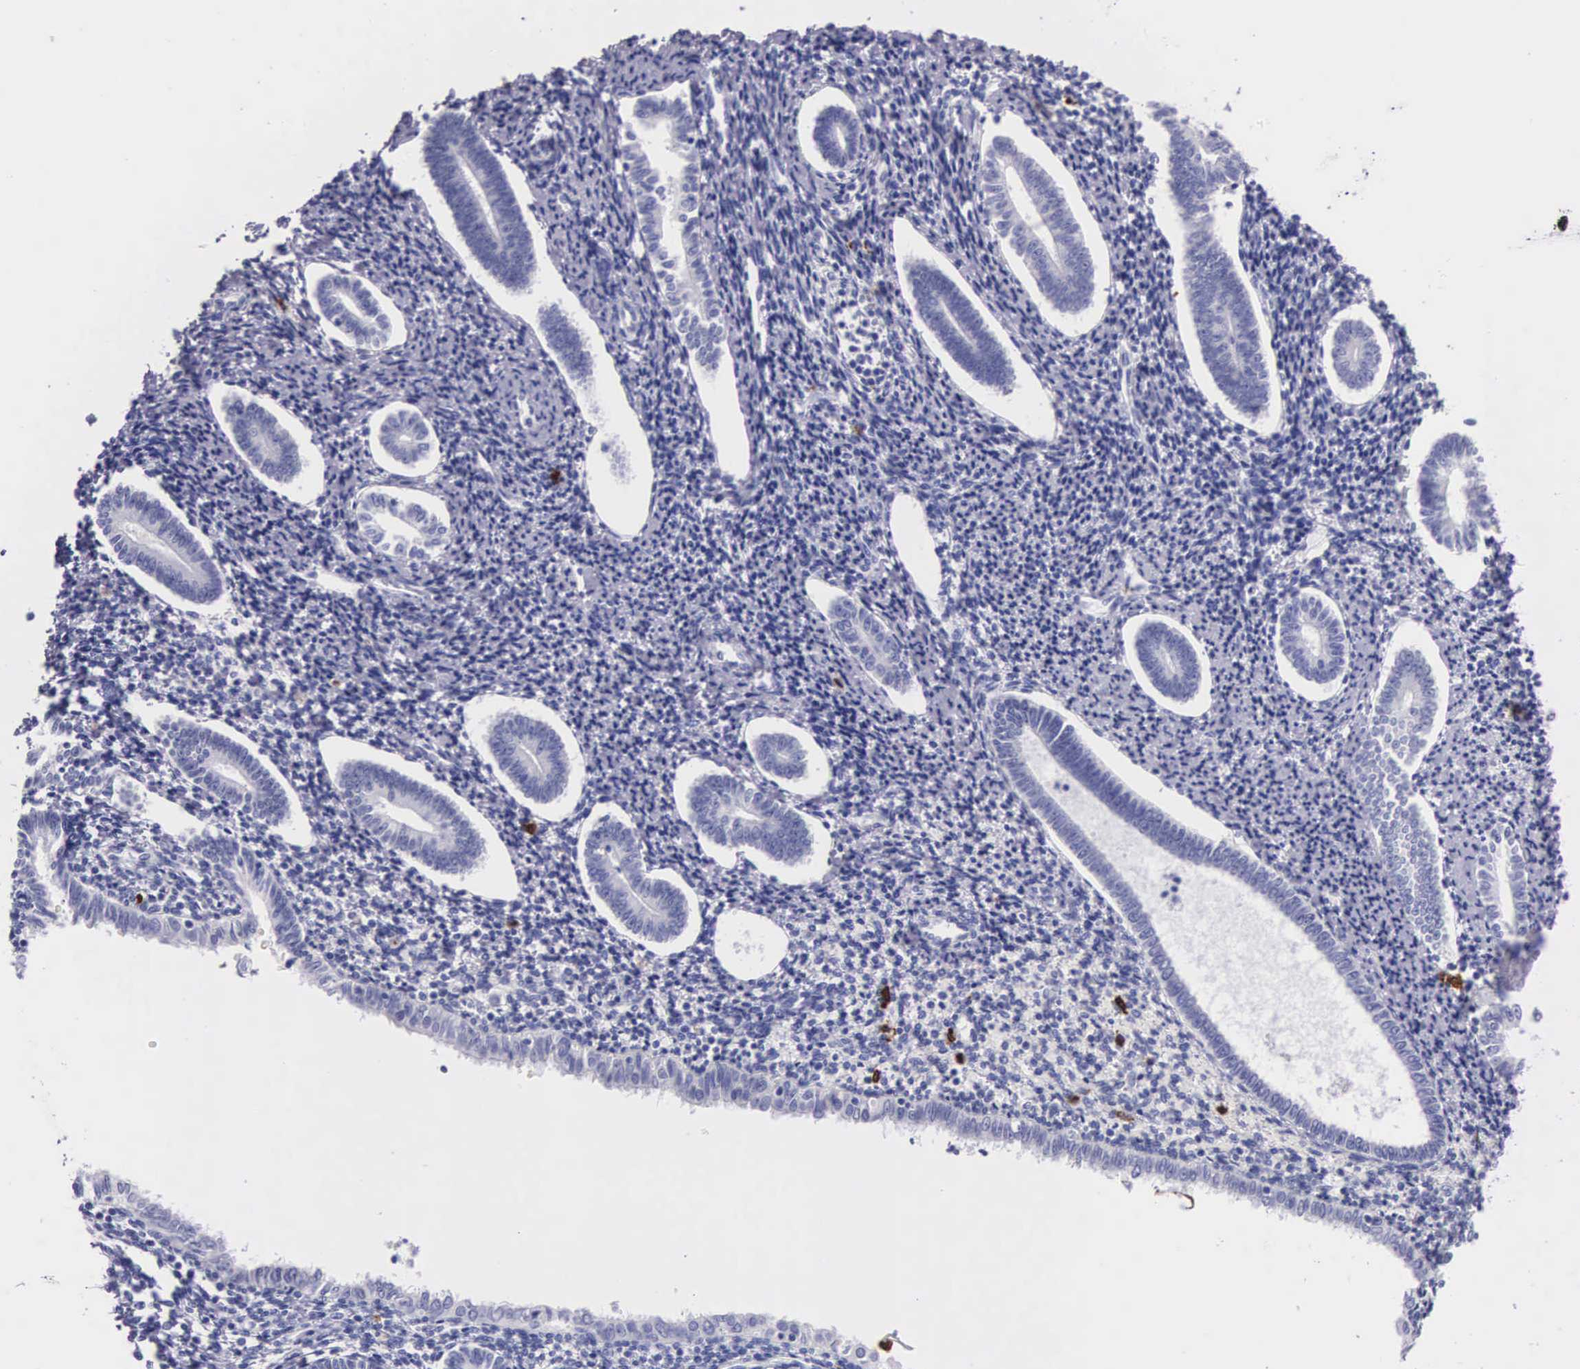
{"staining": {"intensity": "negative", "quantity": "none", "location": "none"}, "tissue": "endometrium", "cell_type": "Cells in endometrial stroma", "image_type": "normal", "snomed": [{"axis": "morphology", "description": "Normal tissue, NOS"}, {"axis": "topography", "description": "Endometrium"}], "caption": "The immunohistochemistry (IHC) image has no significant expression in cells in endometrial stroma of endometrium.", "gene": "FCN1", "patient": {"sex": "female", "age": 52}}